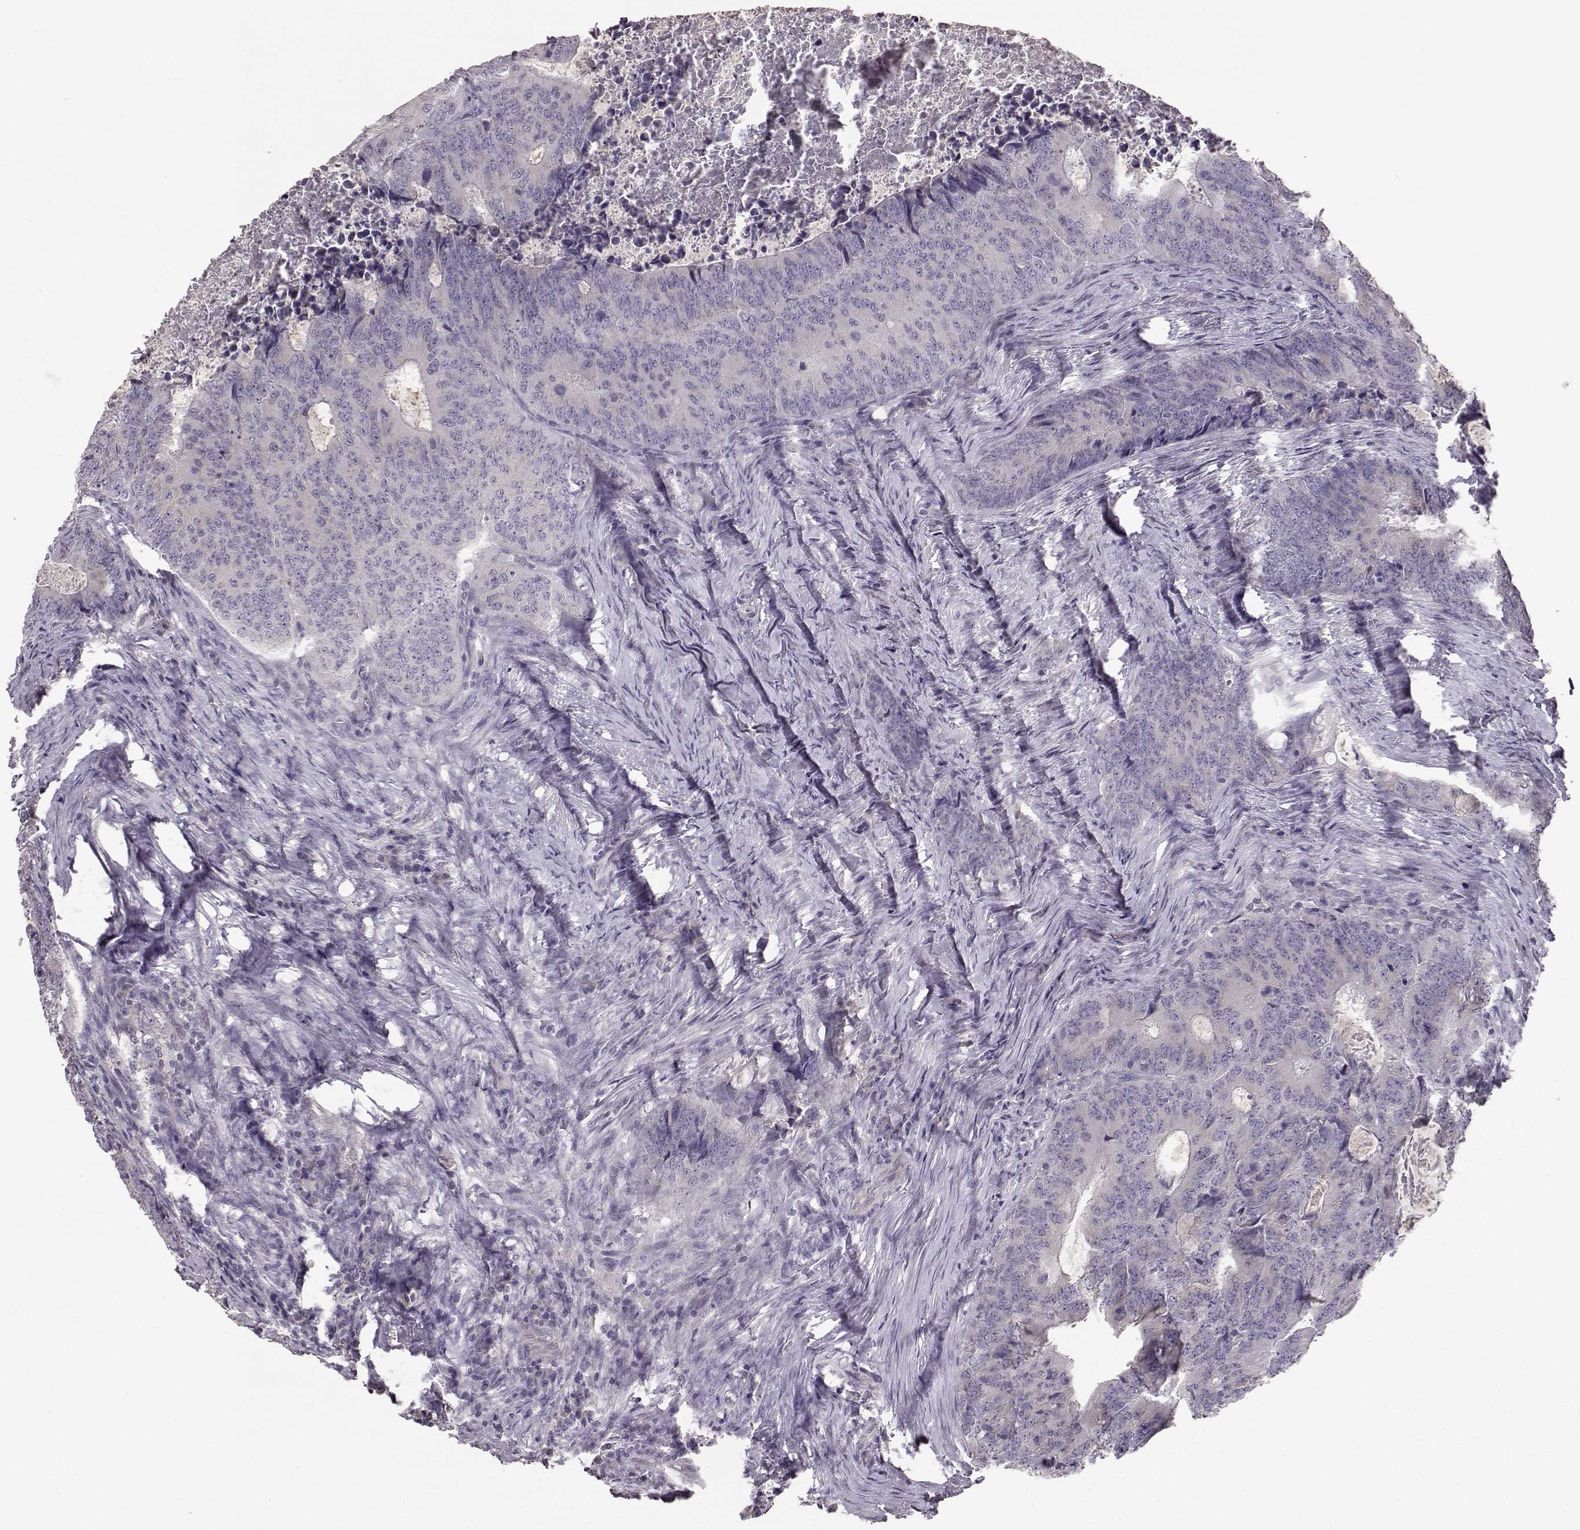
{"staining": {"intensity": "negative", "quantity": "none", "location": "none"}, "tissue": "colorectal cancer", "cell_type": "Tumor cells", "image_type": "cancer", "snomed": [{"axis": "morphology", "description": "Adenocarcinoma, NOS"}, {"axis": "topography", "description": "Colon"}], "caption": "Immunohistochemical staining of colorectal adenocarcinoma exhibits no significant staining in tumor cells. The staining is performed using DAB brown chromogen with nuclei counter-stained in using hematoxylin.", "gene": "GHR", "patient": {"sex": "male", "age": 67}}